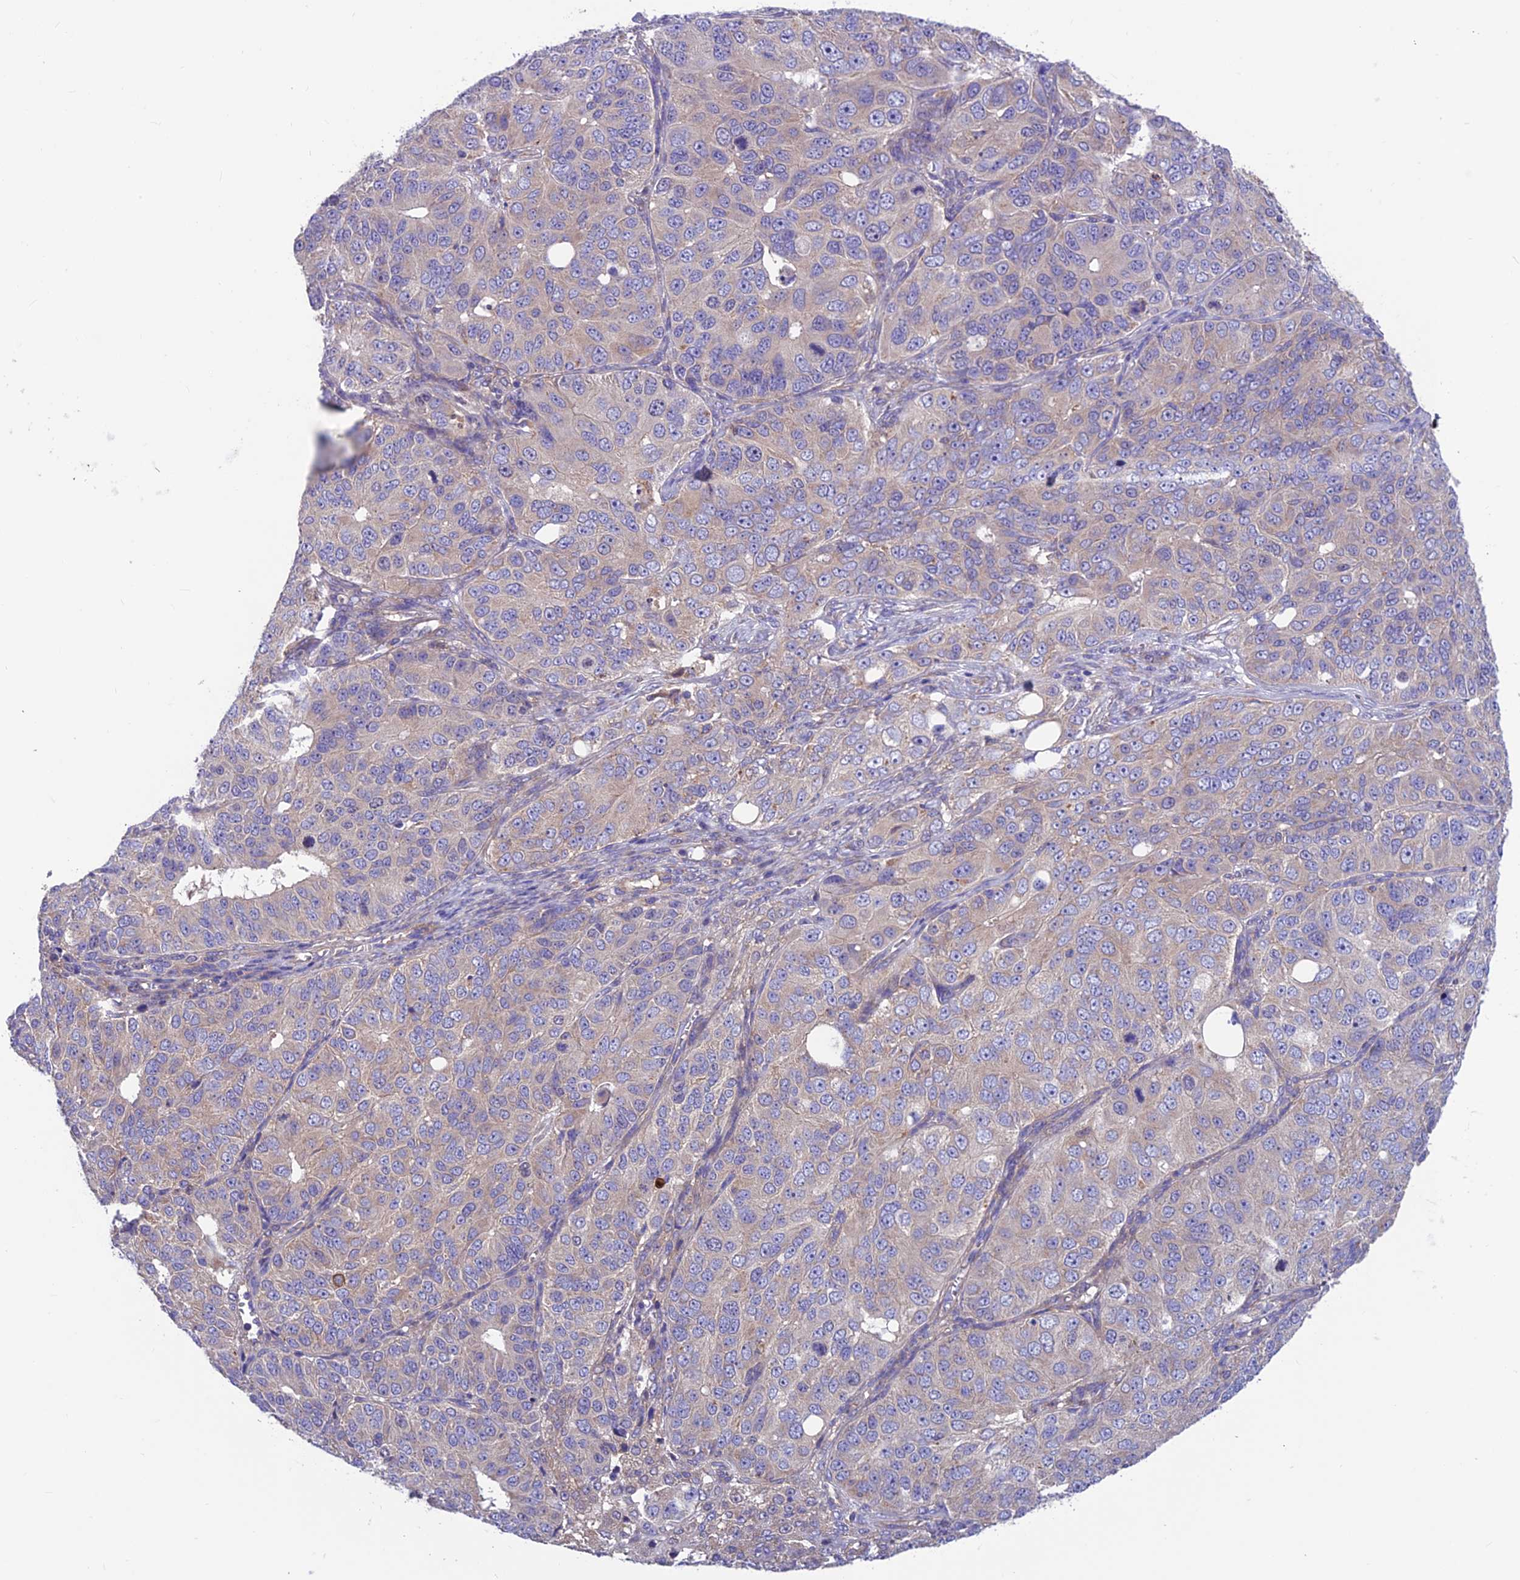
{"staining": {"intensity": "moderate", "quantity": "25%-75%", "location": "cytoplasmic/membranous"}, "tissue": "ovarian cancer", "cell_type": "Tumor cells", "image_type": "cancer", "snomed": [{"axis": "morphology", "description": "Carcinoma, endometroid"}, {"axis": "topography", "description": "Ovary"}], "caption": "Ovarian cancer stained for a protein demonstrates moderate cytoplasmic/membranous positivity in tumor cells. (DAB (3,3'-diaminobenzidine) IHC, brown staining for protein, blue staining for nuclei).", "gene": "VPS16", "patient": {"sex": "female", "age": 51}}